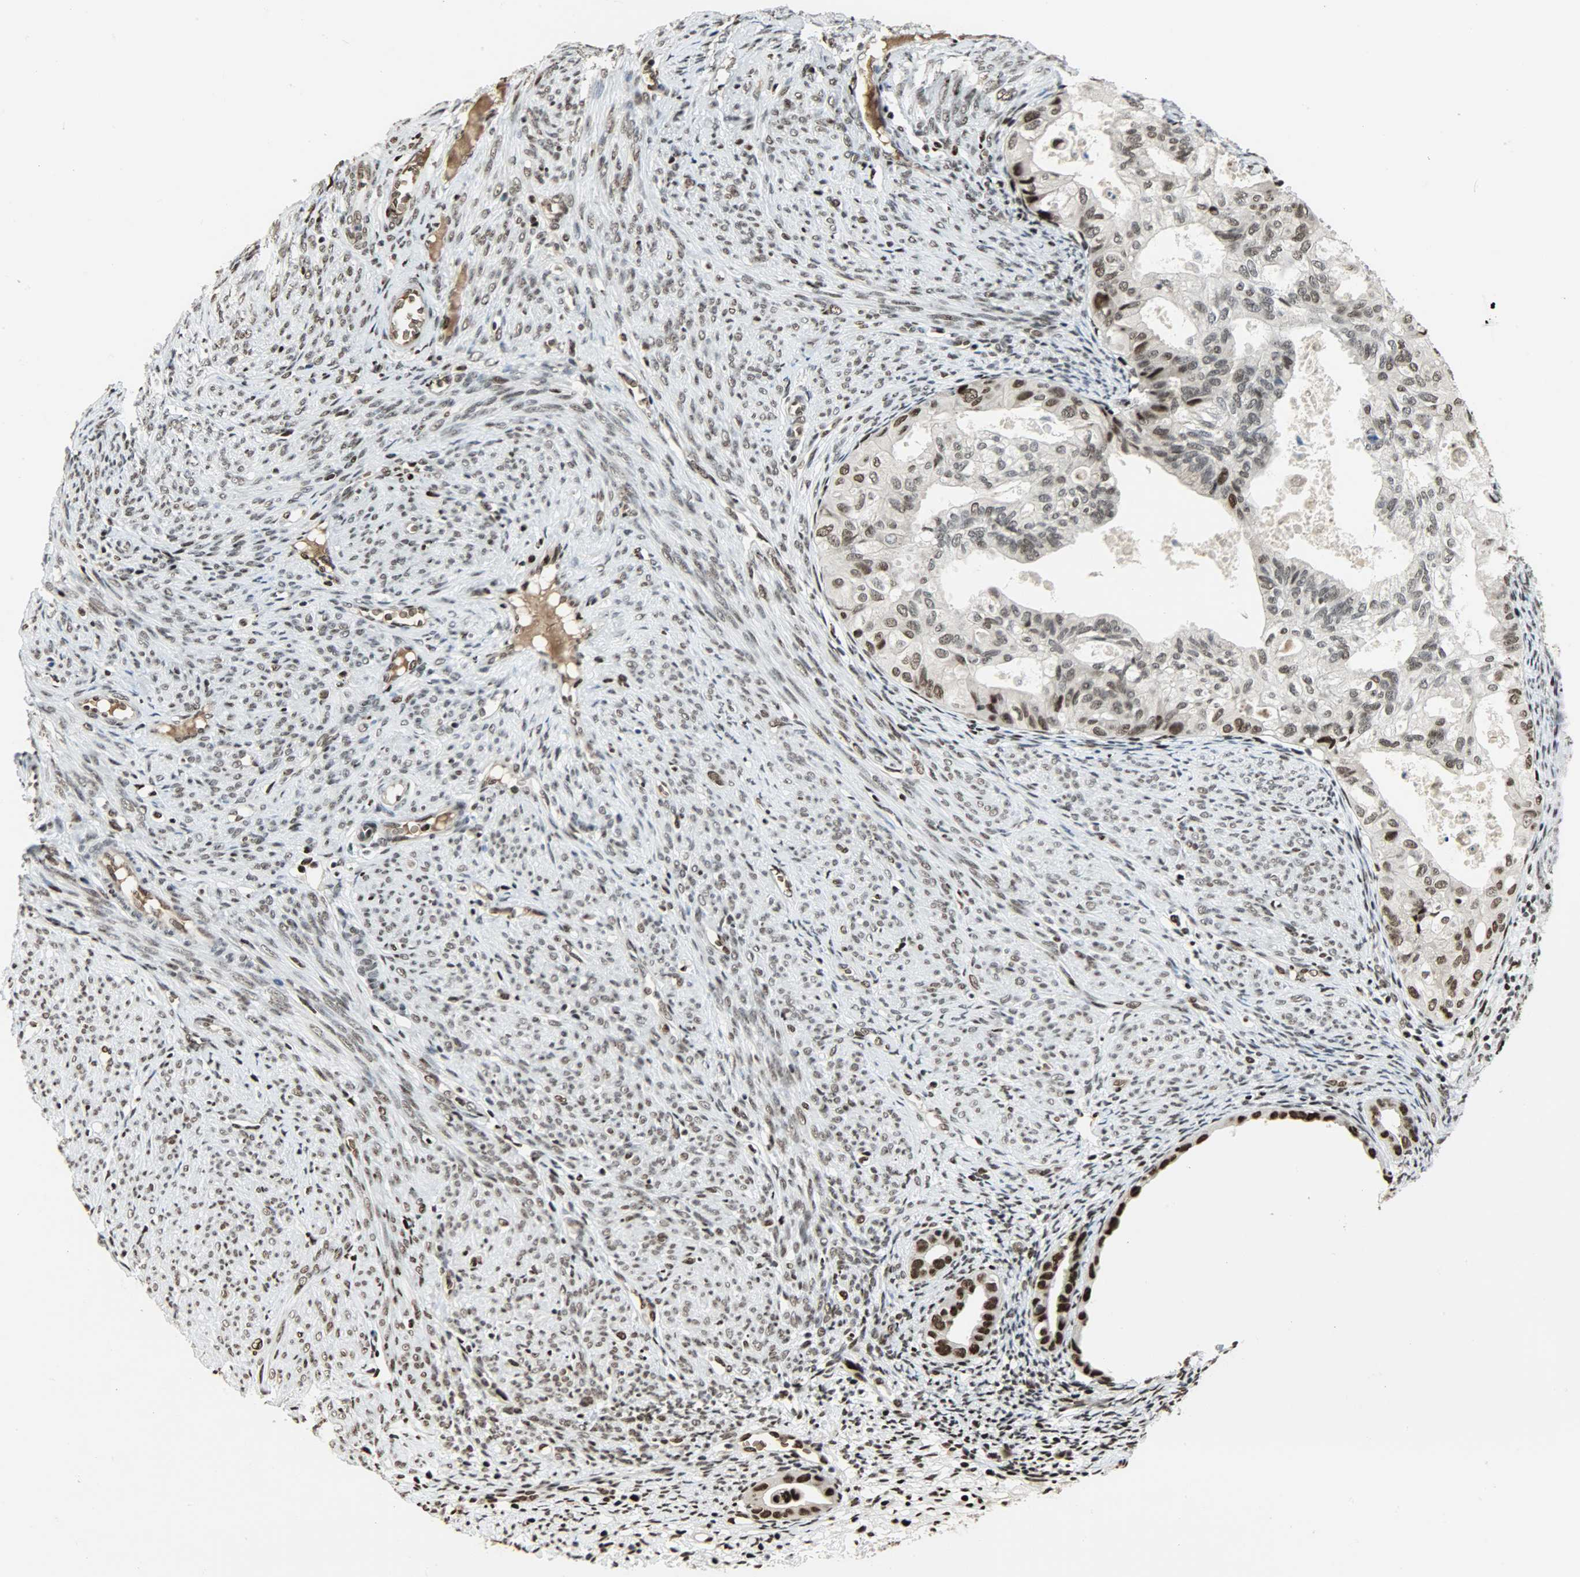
{"staining": {"intensity": "strong", "quantity": "25%-75%", "location": "nuclear"}, "tissue": "cervical cancer", "cell_type": "Tumor cells", "image_type": "cancer", "snomed": [{"axis": "morphology", "description": "Normal tissue, NOS"}, {"axis": "morphology", "description": "Adenocarcinoma, NOS"}, {"axis": "topography", "description": "Cervix"}, {"axis": "topography", "description": "Endometrium"}], "caption": "Brown immunohistochemical staining in human cervical adenocarcinoma exhibits strong nuclear expression in about 25%-75% of tumor cells.", "gene": "SNAI1", "patient": {"sex": "female", "age": 86}}